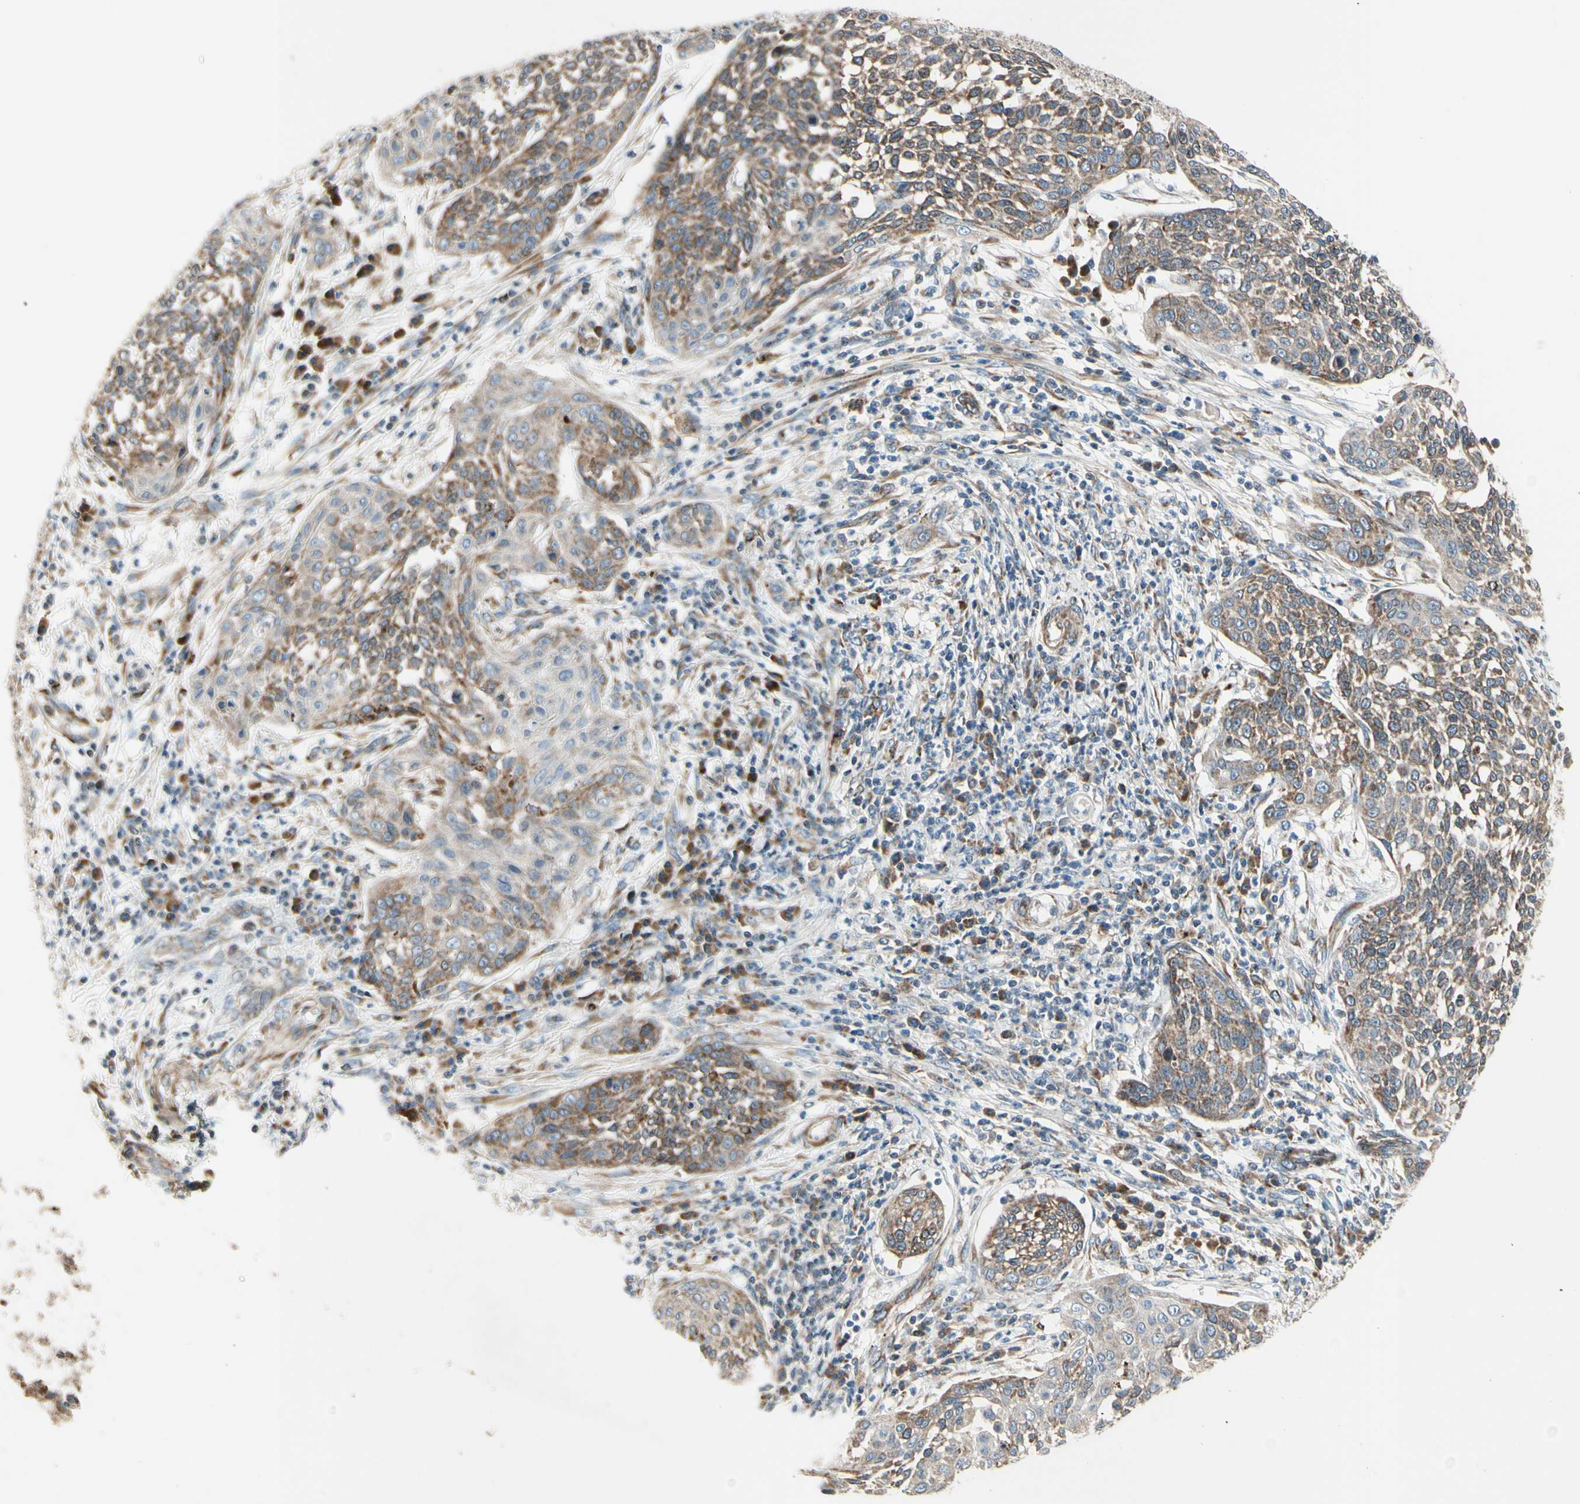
{"staining": {"intensity": "moderate", "quantity": ">75%", "location": "cytoplasmic/membranous"}, "tissue": "cervical cancer", "cell_type": "Tumor cells", "image_type": "cancer", "snomed": [{"axis": "morphology", "description": "Squamous cell carcinoma, NOS"}, {"axis": "topography", "description": "Cervix"}], "caption": "Cervical cancer stained for a protein (brown) reveals moderate cytoplasmic/membranous positive expression in approximately >75% of tumor cells.", "gene": "MRPL9", "patient": {"sex": "female", "age": 34}}